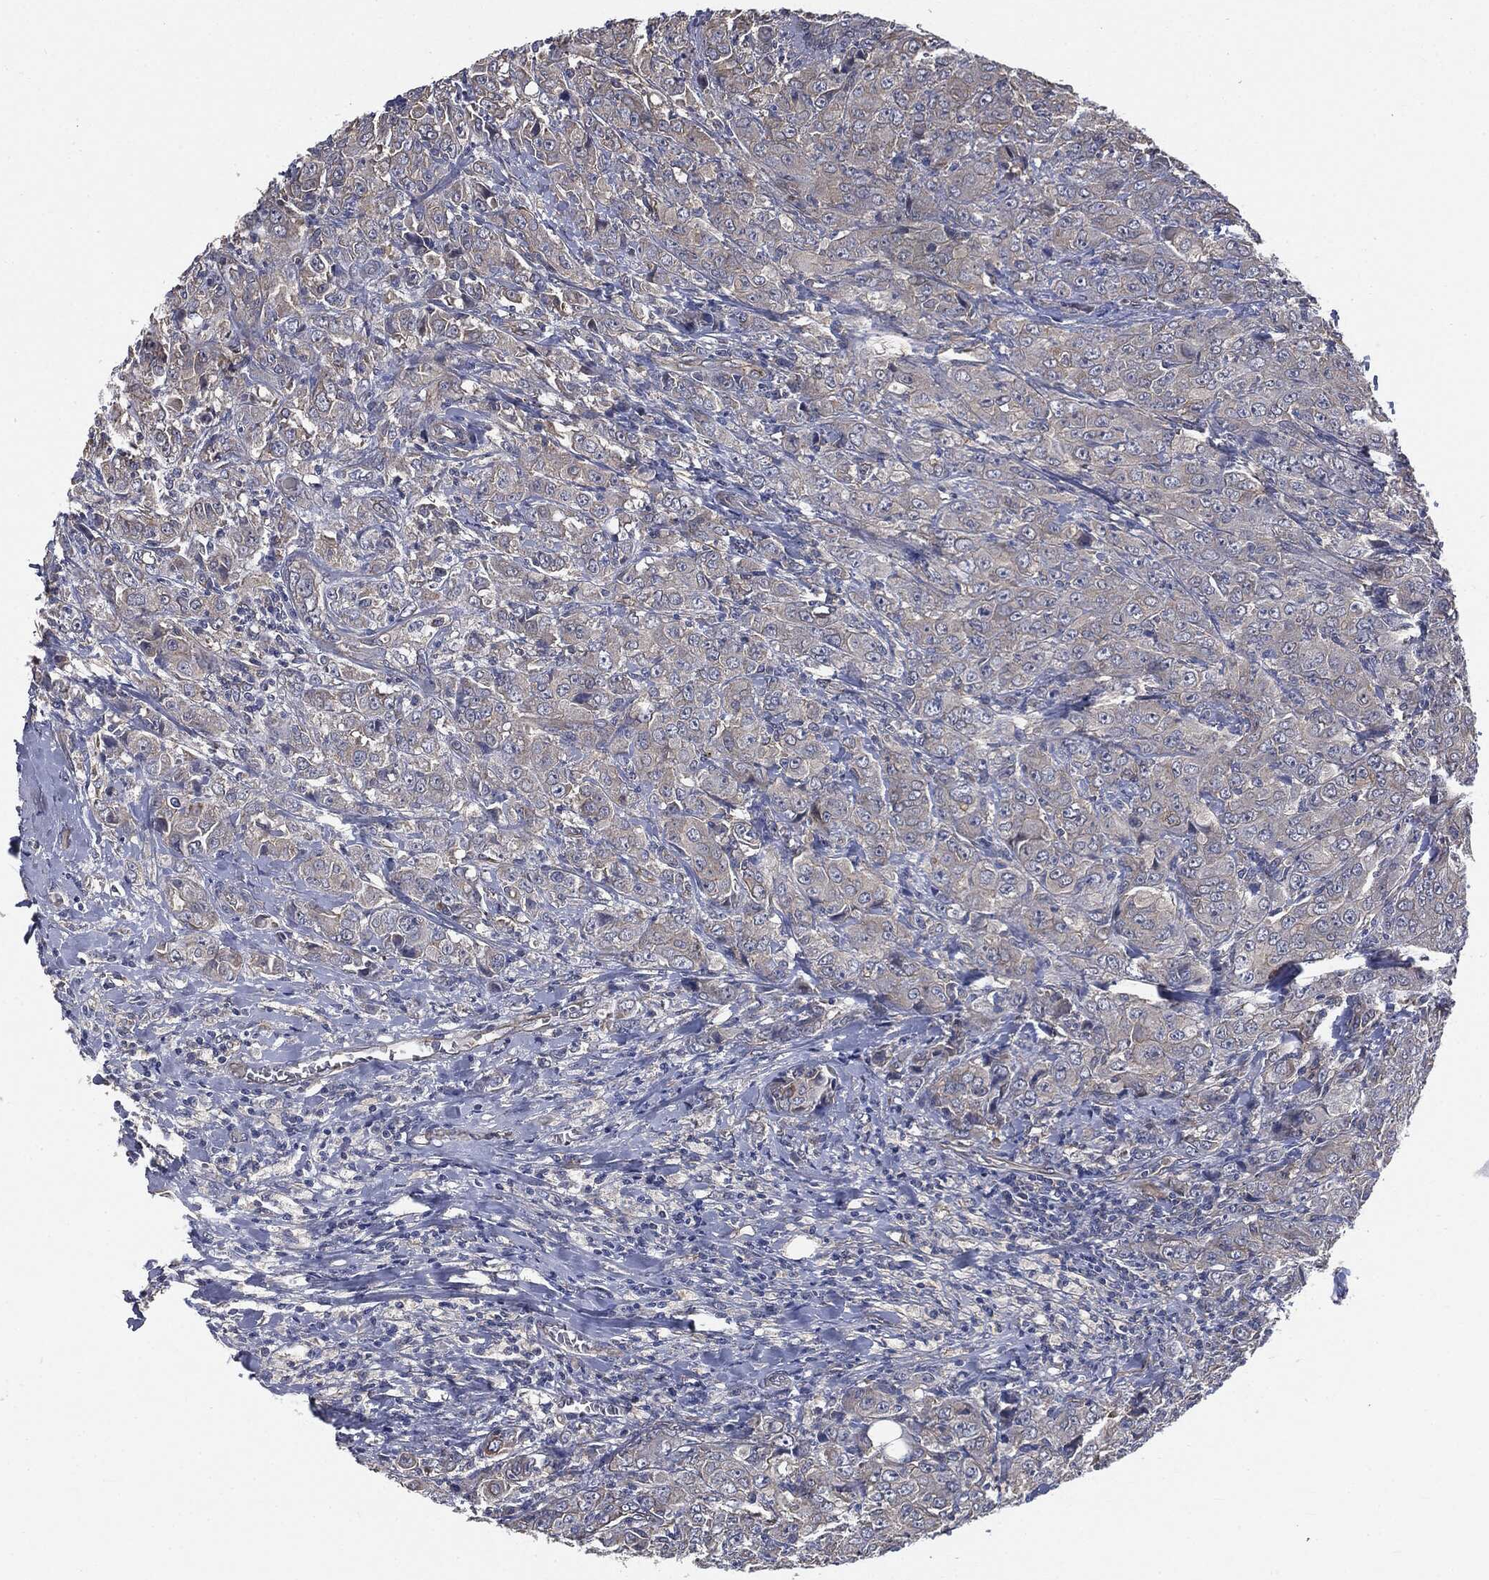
{"staining": {"intensity": "negative", "quantity": "none", "location": "none"}, "tissue": "breast cancer", "cell_type": "Tumor cells", "image_type": "cancer", "snomed": [{"axis": "morphology", "description": "Duct carcinoma"}, {"axis": "topography", "description": "Breast"}], "caption": "Immunohistochemistry (IHC) of human breast cancer (intraductal carcinoma) shows no expression in tumor cells. (Stains: DAB IHC with hematoxylin counter stain, Microscopy: brightfield microscopy at high magnification).", "gene": "EPS15L1", "patient": {"sex": "female", "age": 43}}